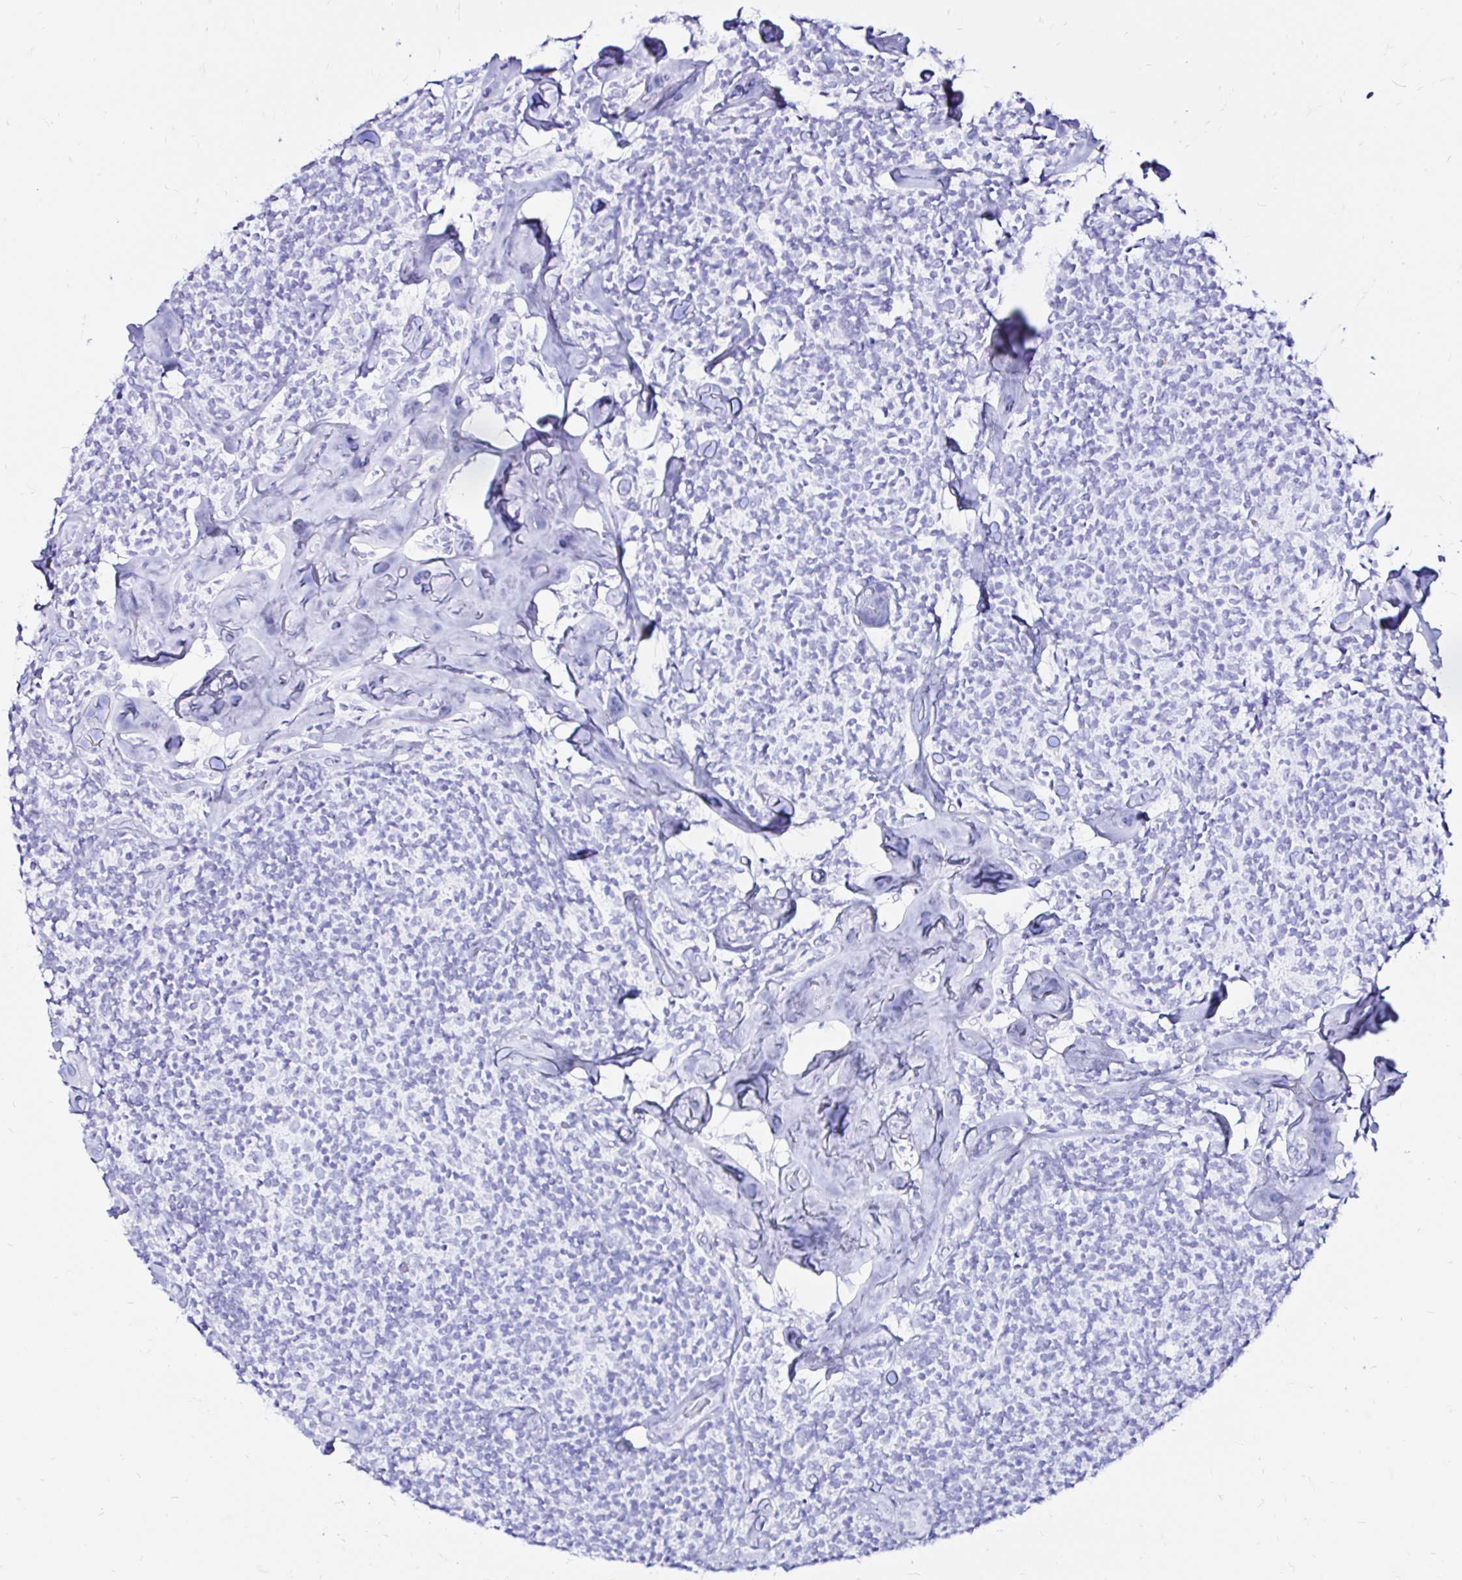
{"staining": {"intensity": "negative", "quantity": "none", "location": "none"}, "tissue": "lymphoma", "cell_type": "Tumor cells", "image_type": "cancer", "snomed": [{"axis": "morphology", "description": "Malignant lymphoma, non-Hodgkin's type, Low grade"}, {"axis": "topography", "description": "Lymph node"}], "caption": "The IHC photomicrograph has no significant staining in tumor cells of lymphoma tissue. The staining was performed using DAB (3,3'-diaminobenzidine) to visualize the protein expression in brown, while the nuclei were stained in blue with hematoxylin (Magnification: 20x).", "gene": "ZNF432", "patient": {"sex": "female", "age": 56}}